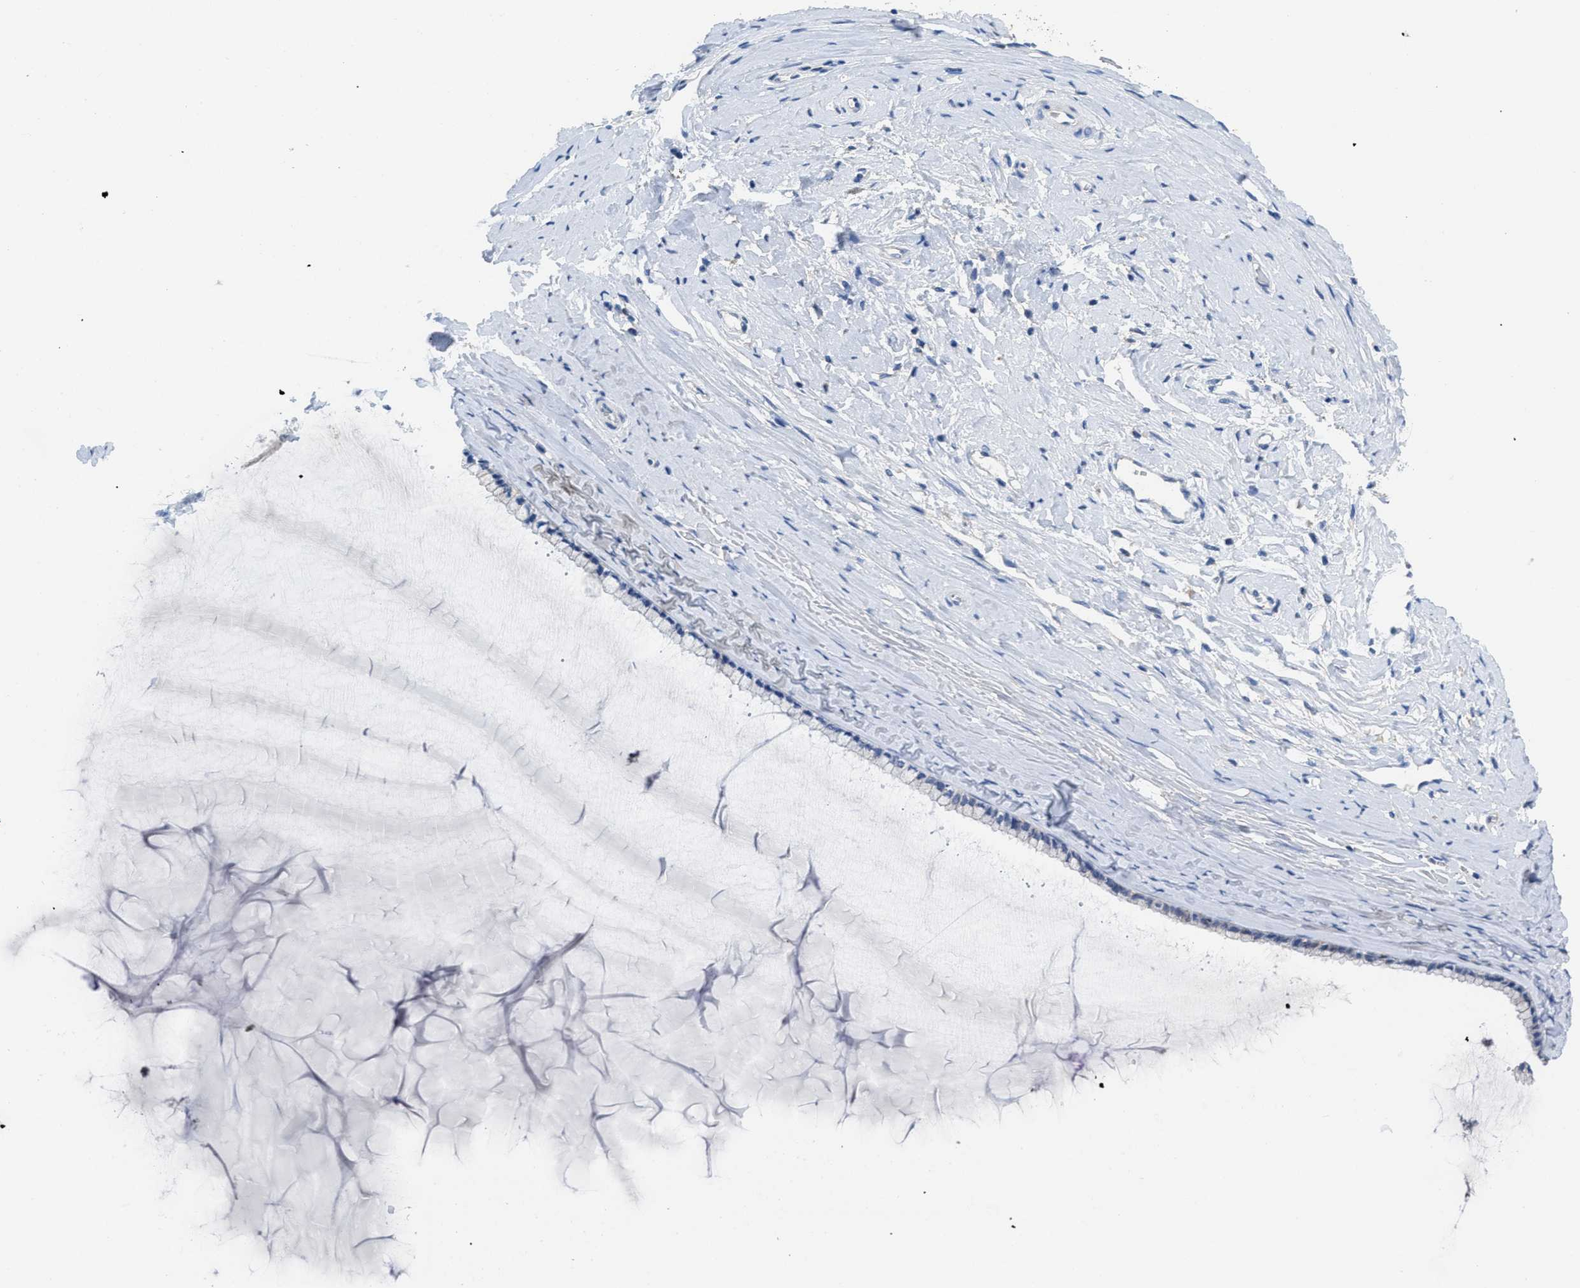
{"staining": {"intensity": "negative", "quantity": "none", "location": "none"}, "tissue": "cervix", "cell_type": "Glandular cells", "image_type": "normal", "snomed": [{"axis": "morphology", "description": "Normal tissue, NOS"}, {"axis": "topography", "description": "Cervix"}], "caption": "Human cervix stained for a protein using immunohistochemistry (IHC) demonstrates no positivity in glandular cells.", "gene": "CA9", "patient": {"sex": "female", "age": 39}}